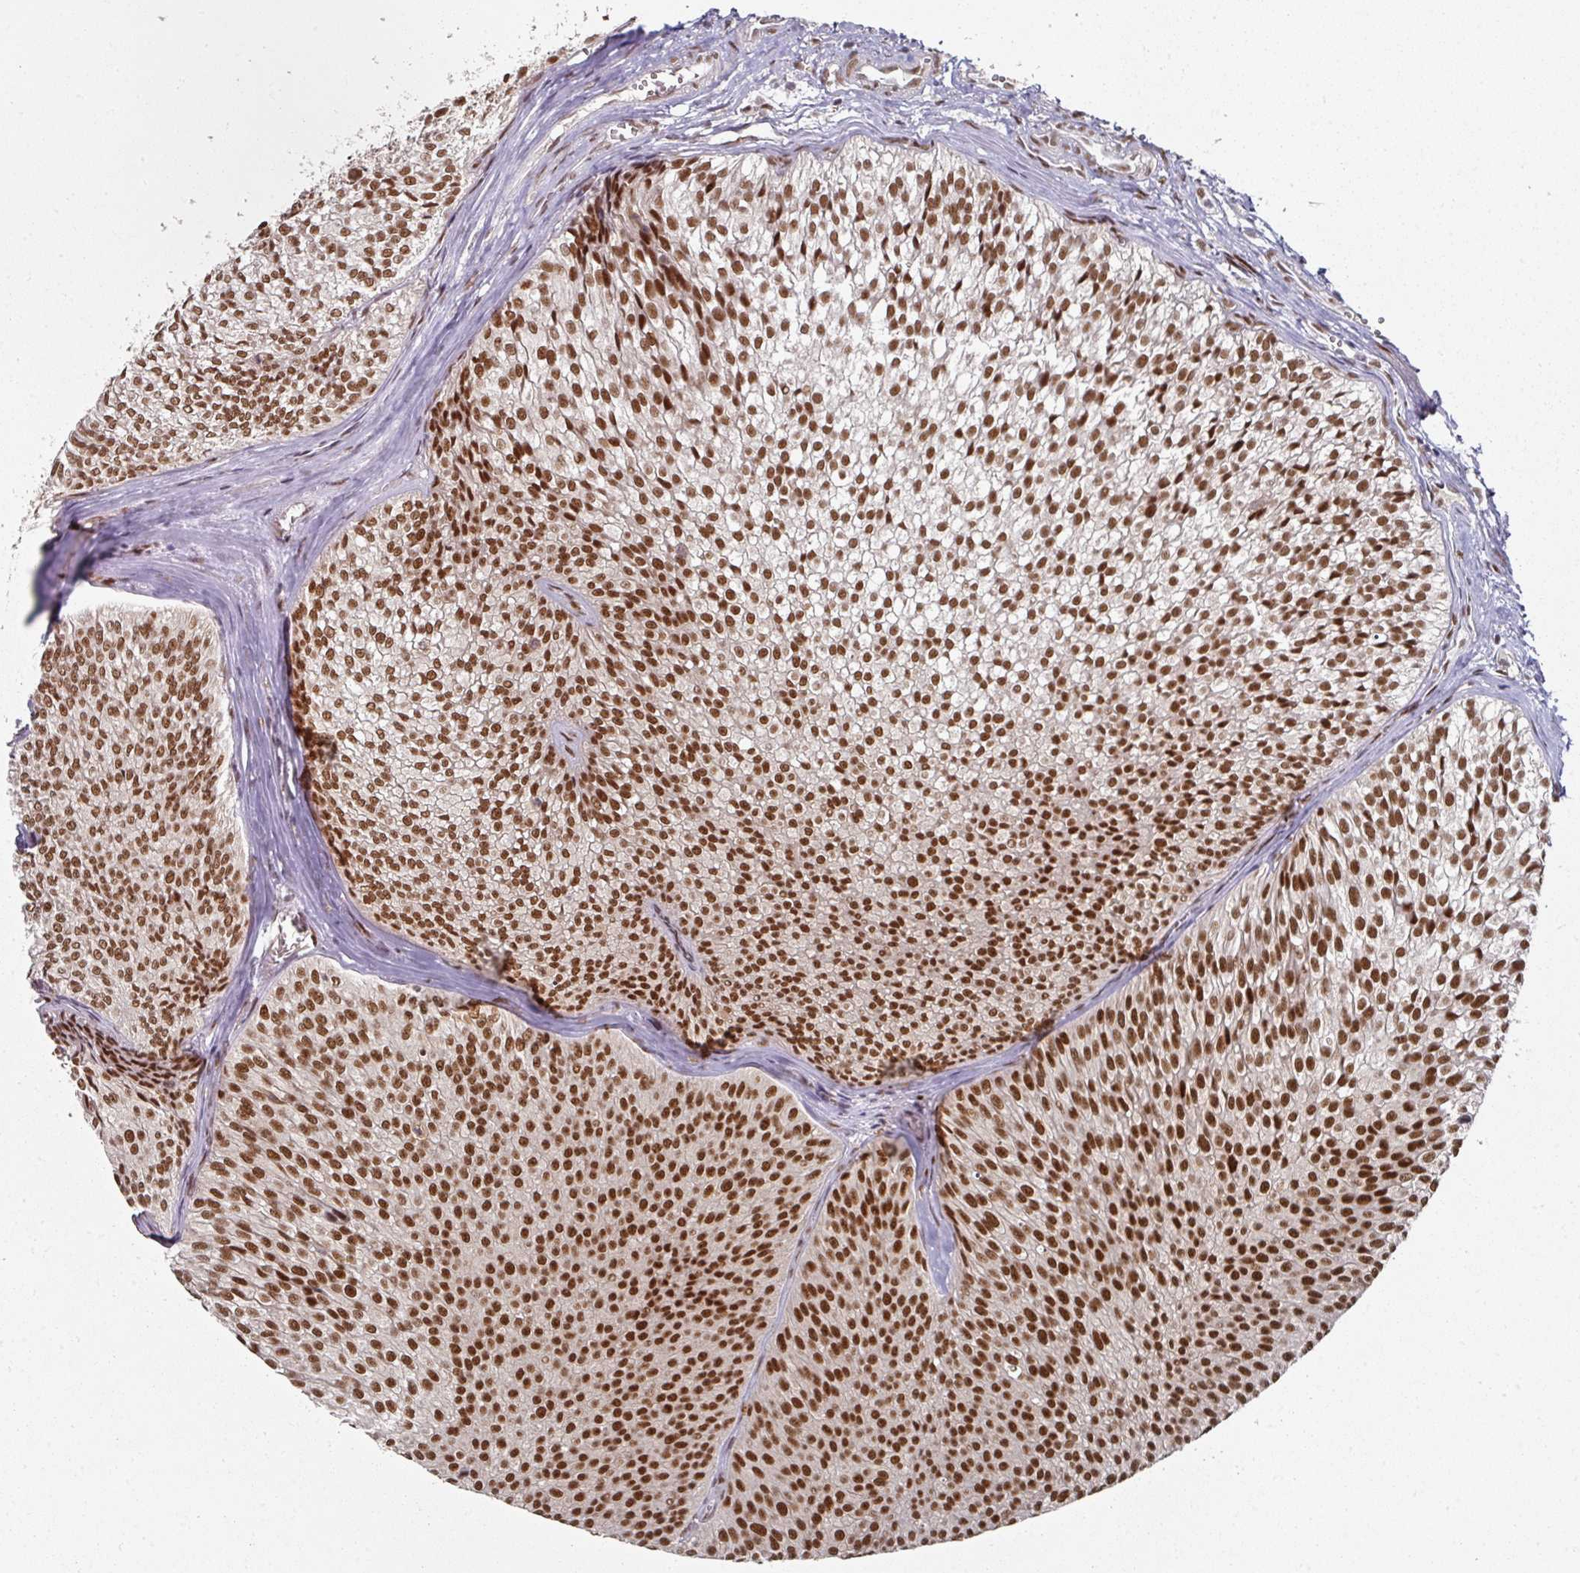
{"staining": {"intensity": "strong", "quantity": ">75%", "location": "nuclear"}, "tissue": "urothelial cancer", "cell_type": "Tumor cells", "image_type": "cancer", "snomed": [{"axis": "morphology", "description": "Urothelial carcinoma, Low grade"}, {"axis": "topography", "description": "Urinary bladder"}], "caption": "Immunohistochemistry (DAB (3,3'-diaminobenzidine)) staining of human low-grade urothelial carcinoma exhibits strong nuclear protein positivity in approximately >75% of tumor cells. (IHC, brightfield microscopy, high magnification).", "gene": "MEPCE", "patient": {"sex": "male", "age": 91}}